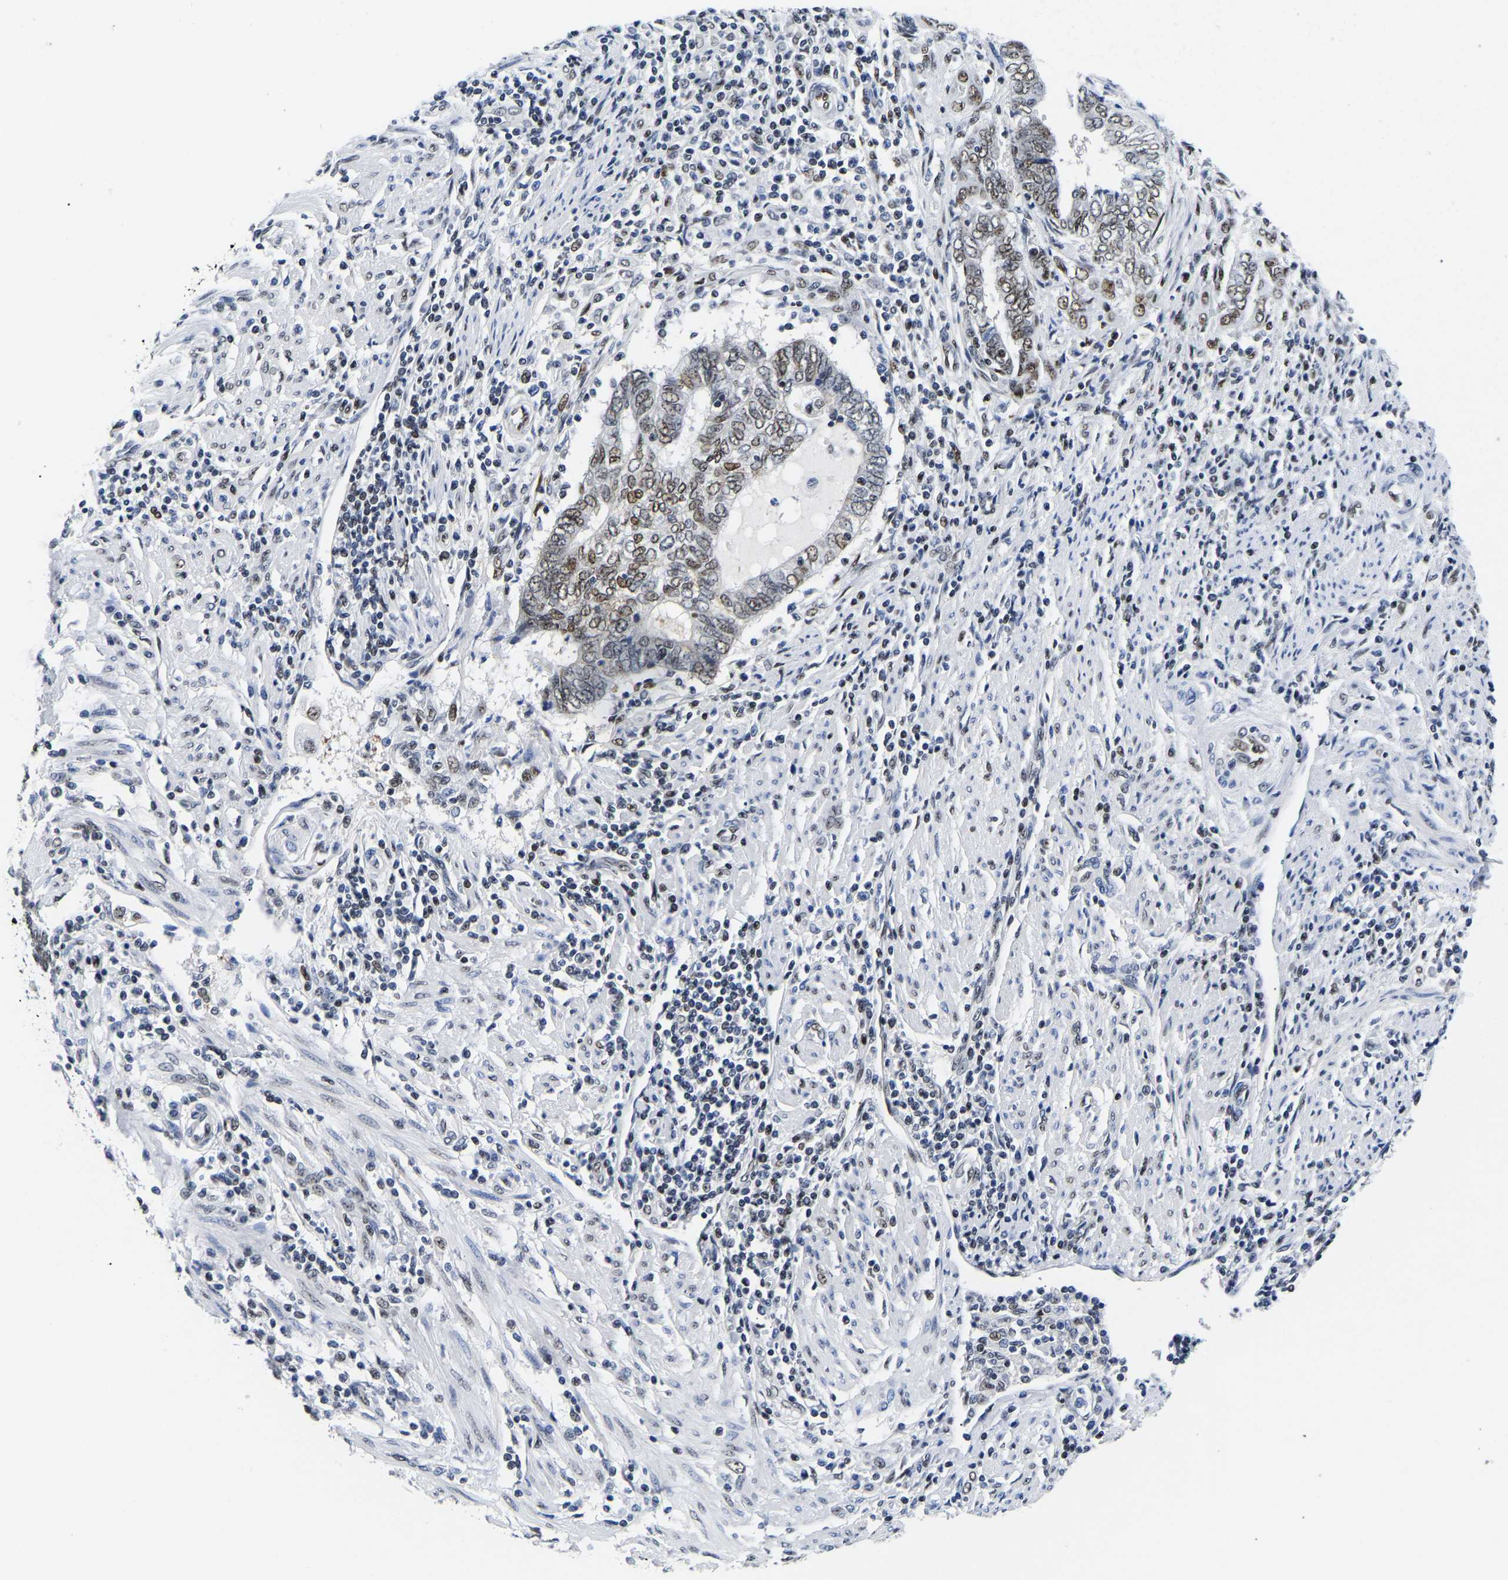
{"staining": {"intensity": "moderate", "quantity": "25%-75%", "location": "nuclear"}, "tissue": "endometrial cancer", "cell_type": "Tumor cells", "image_type": "cancer", "snomed": [{"axis": "morphology", "description": "Adenocarcinoma, NOS"}, {"axis": "topography", "description": "Uterus"}, {"axis": "topography", "description": "Endometrium"}], "caption": "This is a micrograph of immunohistochemistry staining of endometrial cancer, which shows moderate positivity in the nuclear of tumor cells.", "gene": "PTRHD1", "patient": {"sex": "female", "age": 70}}